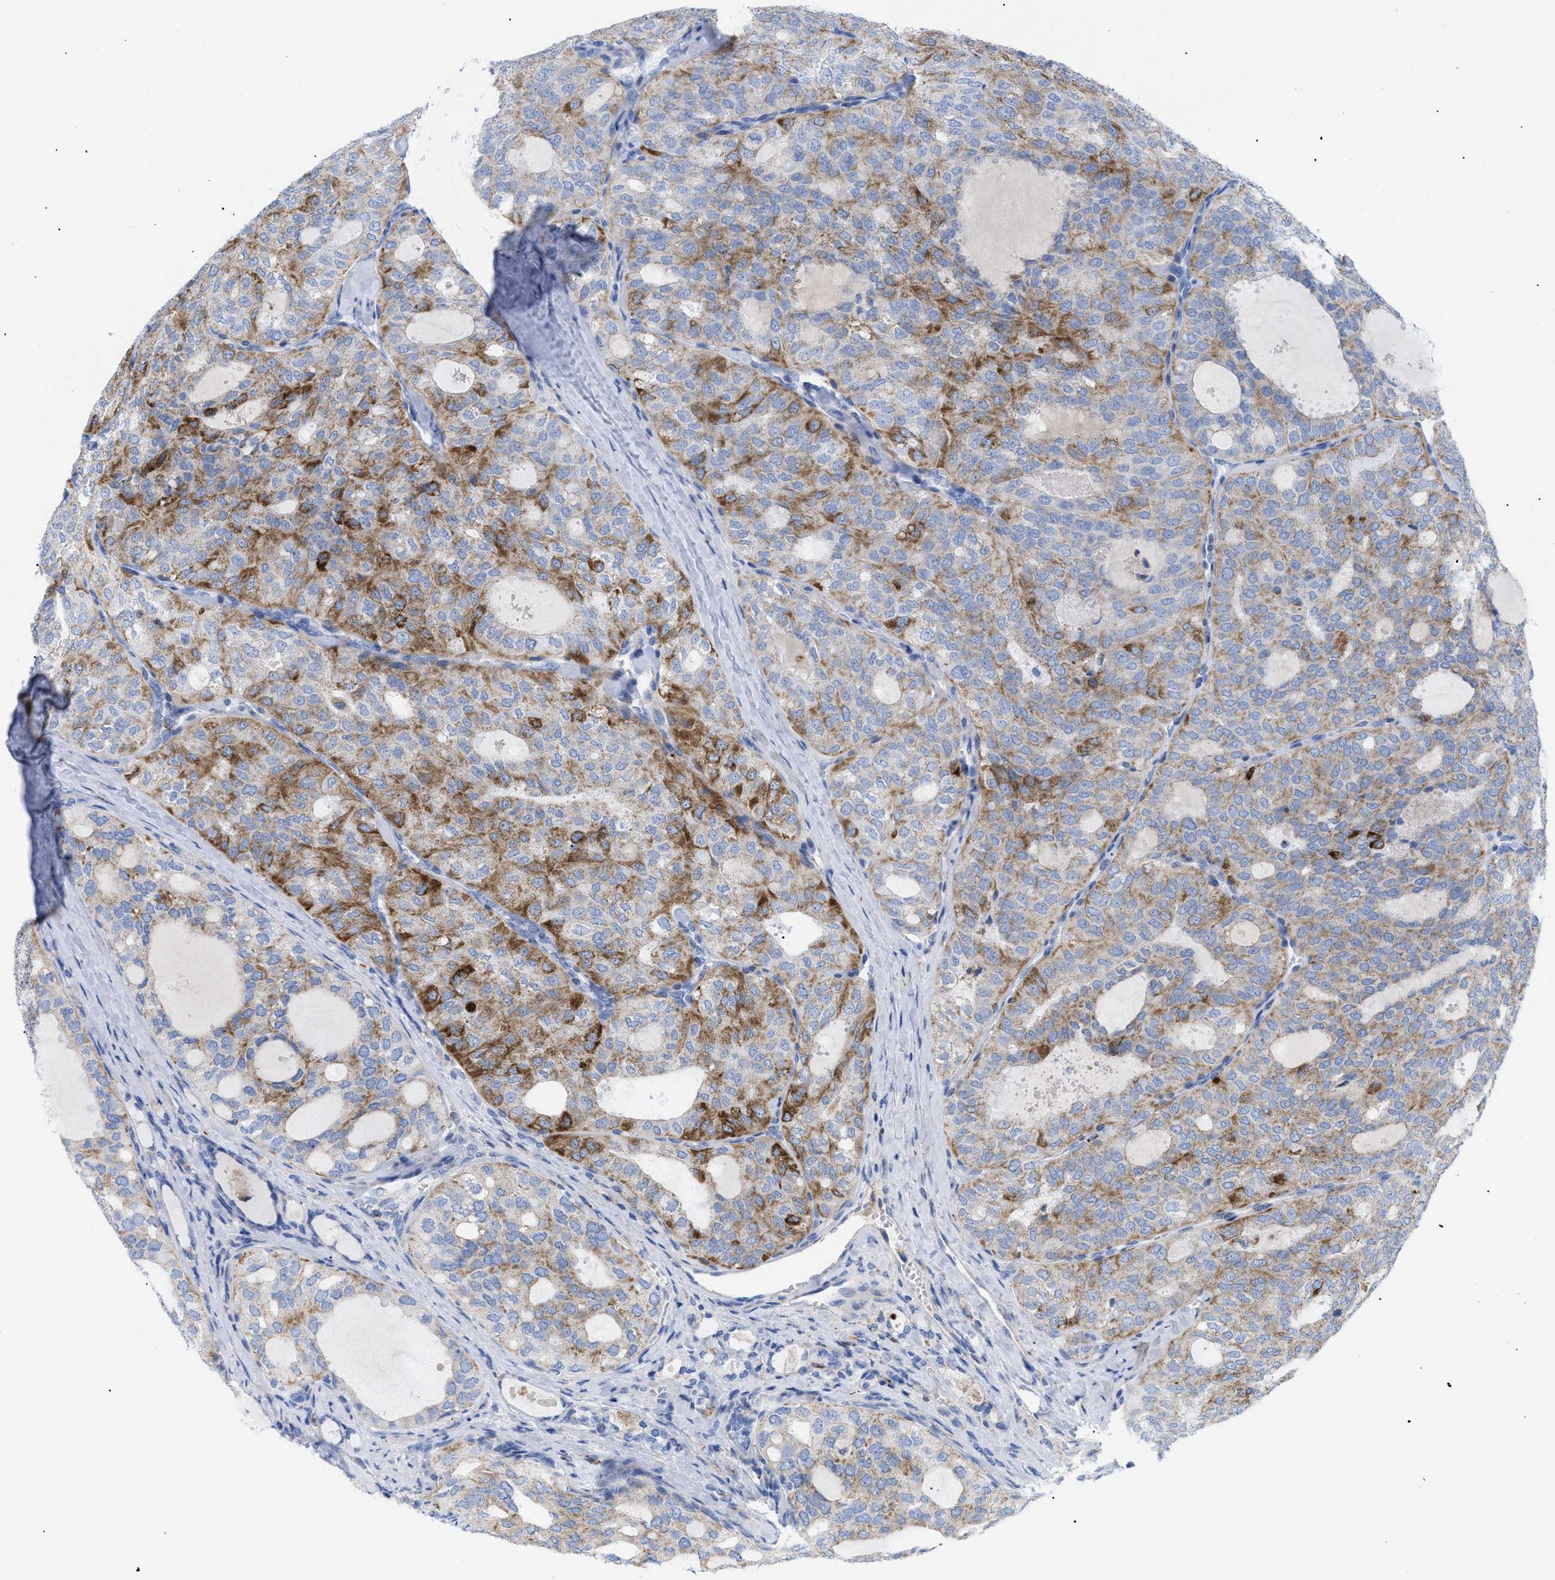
{"staining": {"intensity": "moderate", "quantity": ">75%", "location": "cytoplasmic/membranous"}, "tissue": "thyroid cancer", "cell_type": "Tumor cells", "image_type": "cancer", "snomed": [{"axis": "morphology", "description": "Follicular adenoma carcinoma, NOS"}, {"axis": "topography", "description": "Thyroid gland"}], "caption": "Tumor cells show medium levels of moderate cytoplasmic/membranous staining in approximately >75% of cells in human thyroid follicular adenoma carcinoma. Immunohistochemistry (ihc) stains the protein in brown and the nuclei are stained blue.", "gene": "DRAM2", "patient": {"sex": "male", "age": 75}}